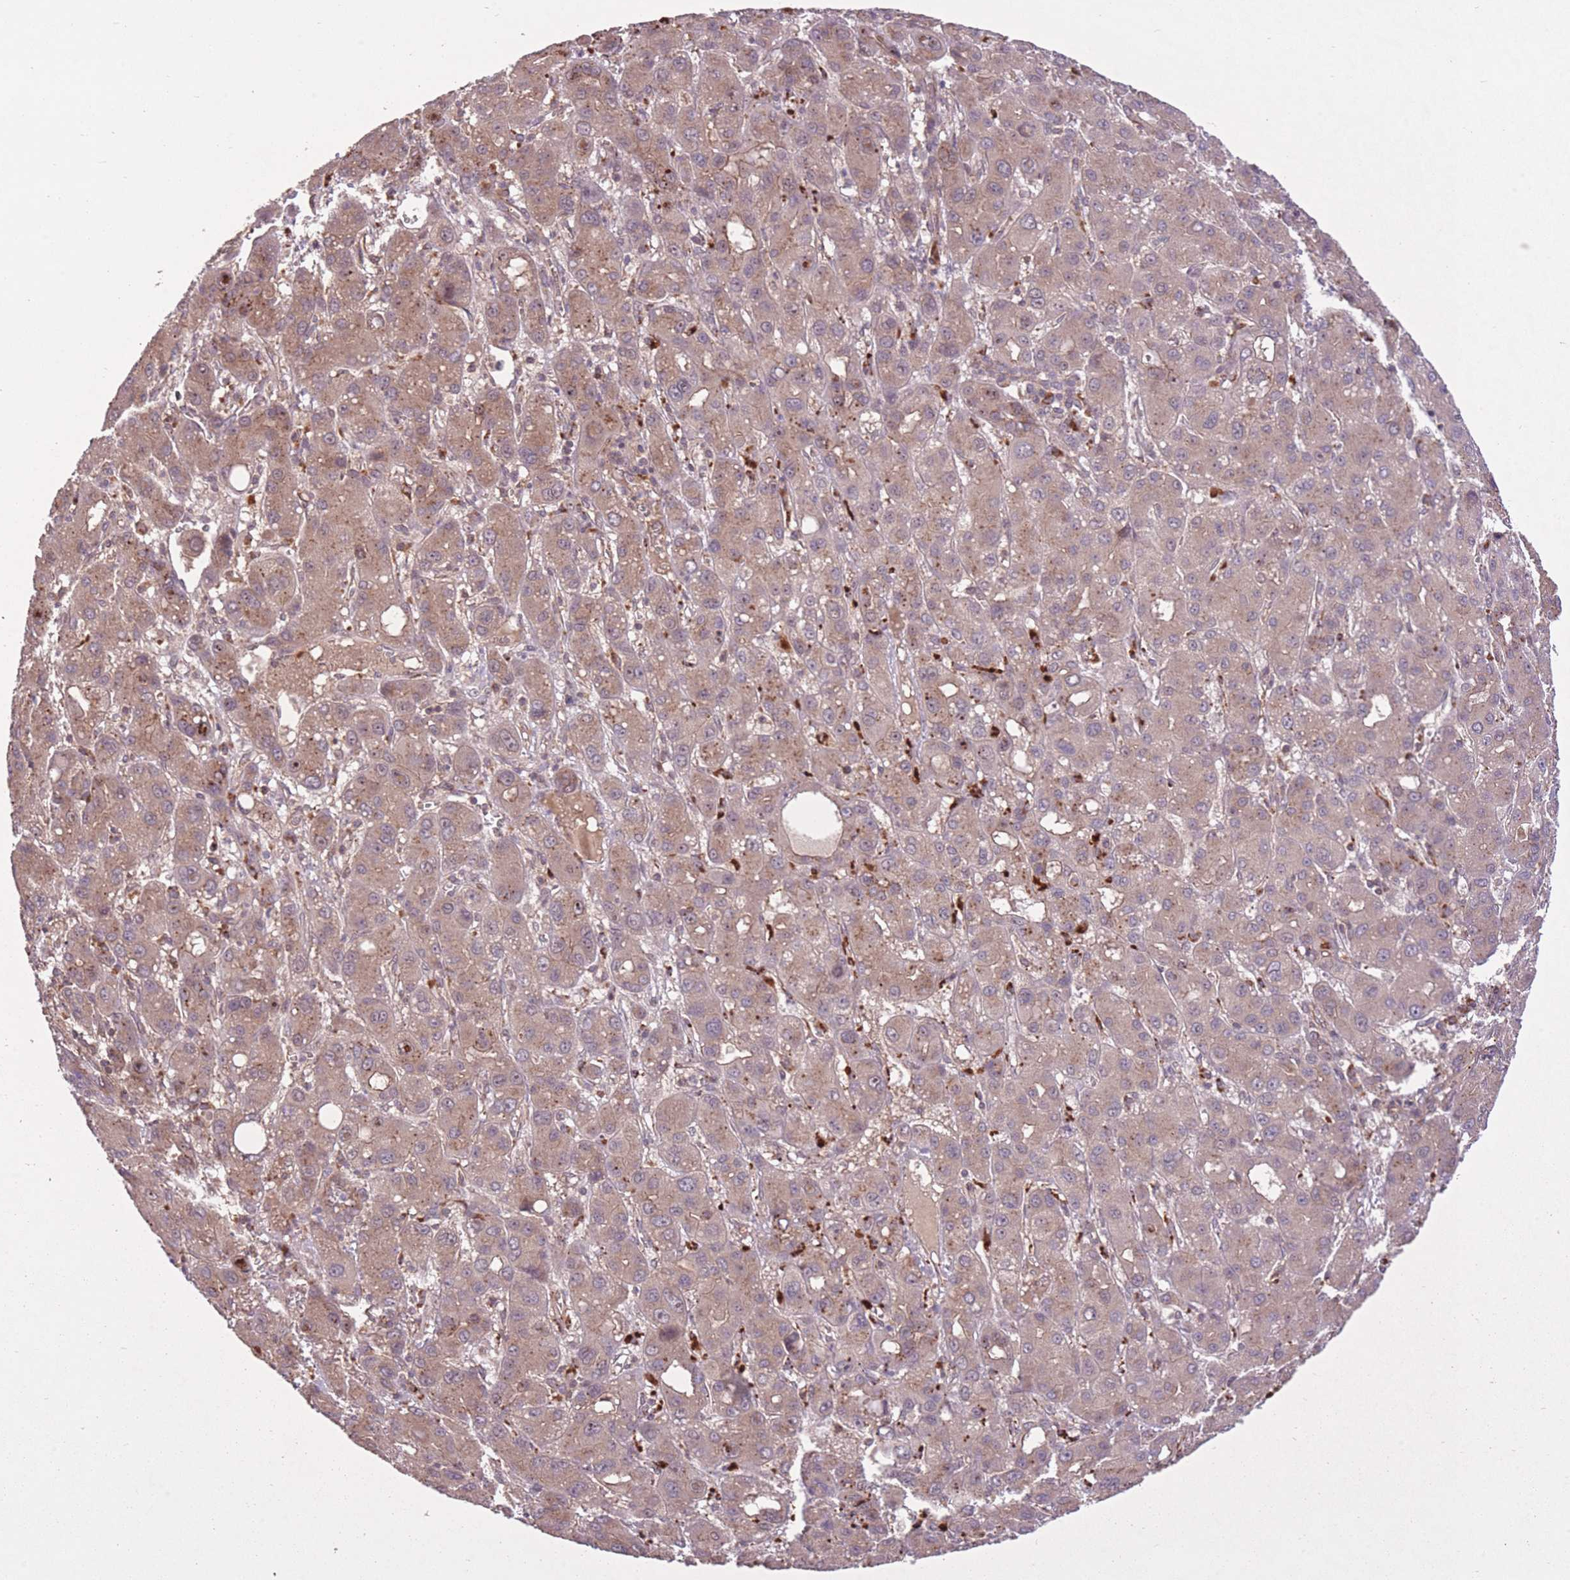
{"staining": {"intensity": "moderate", "quantity": ">75%", "location": "cytoplasmic/membranous"}, "tissue": "liver cancer", "cell_type": "Tumor cells", "image_type": "cancer", "snomed": [{"axis": "morphology", "description": "Carcinoma, Hepatocellular, NOS"}, {"axis": "topography", "description": "Liver"}], "caption": "Human hepatocellular carcinoma (liver) stained with a brown dye demonstrates moderate cytoplasmic/membranous positive expression in approximately >75% of tumor cells.", "gene": "POLR3F", "patient": {"sex": "male", "age": 55}}